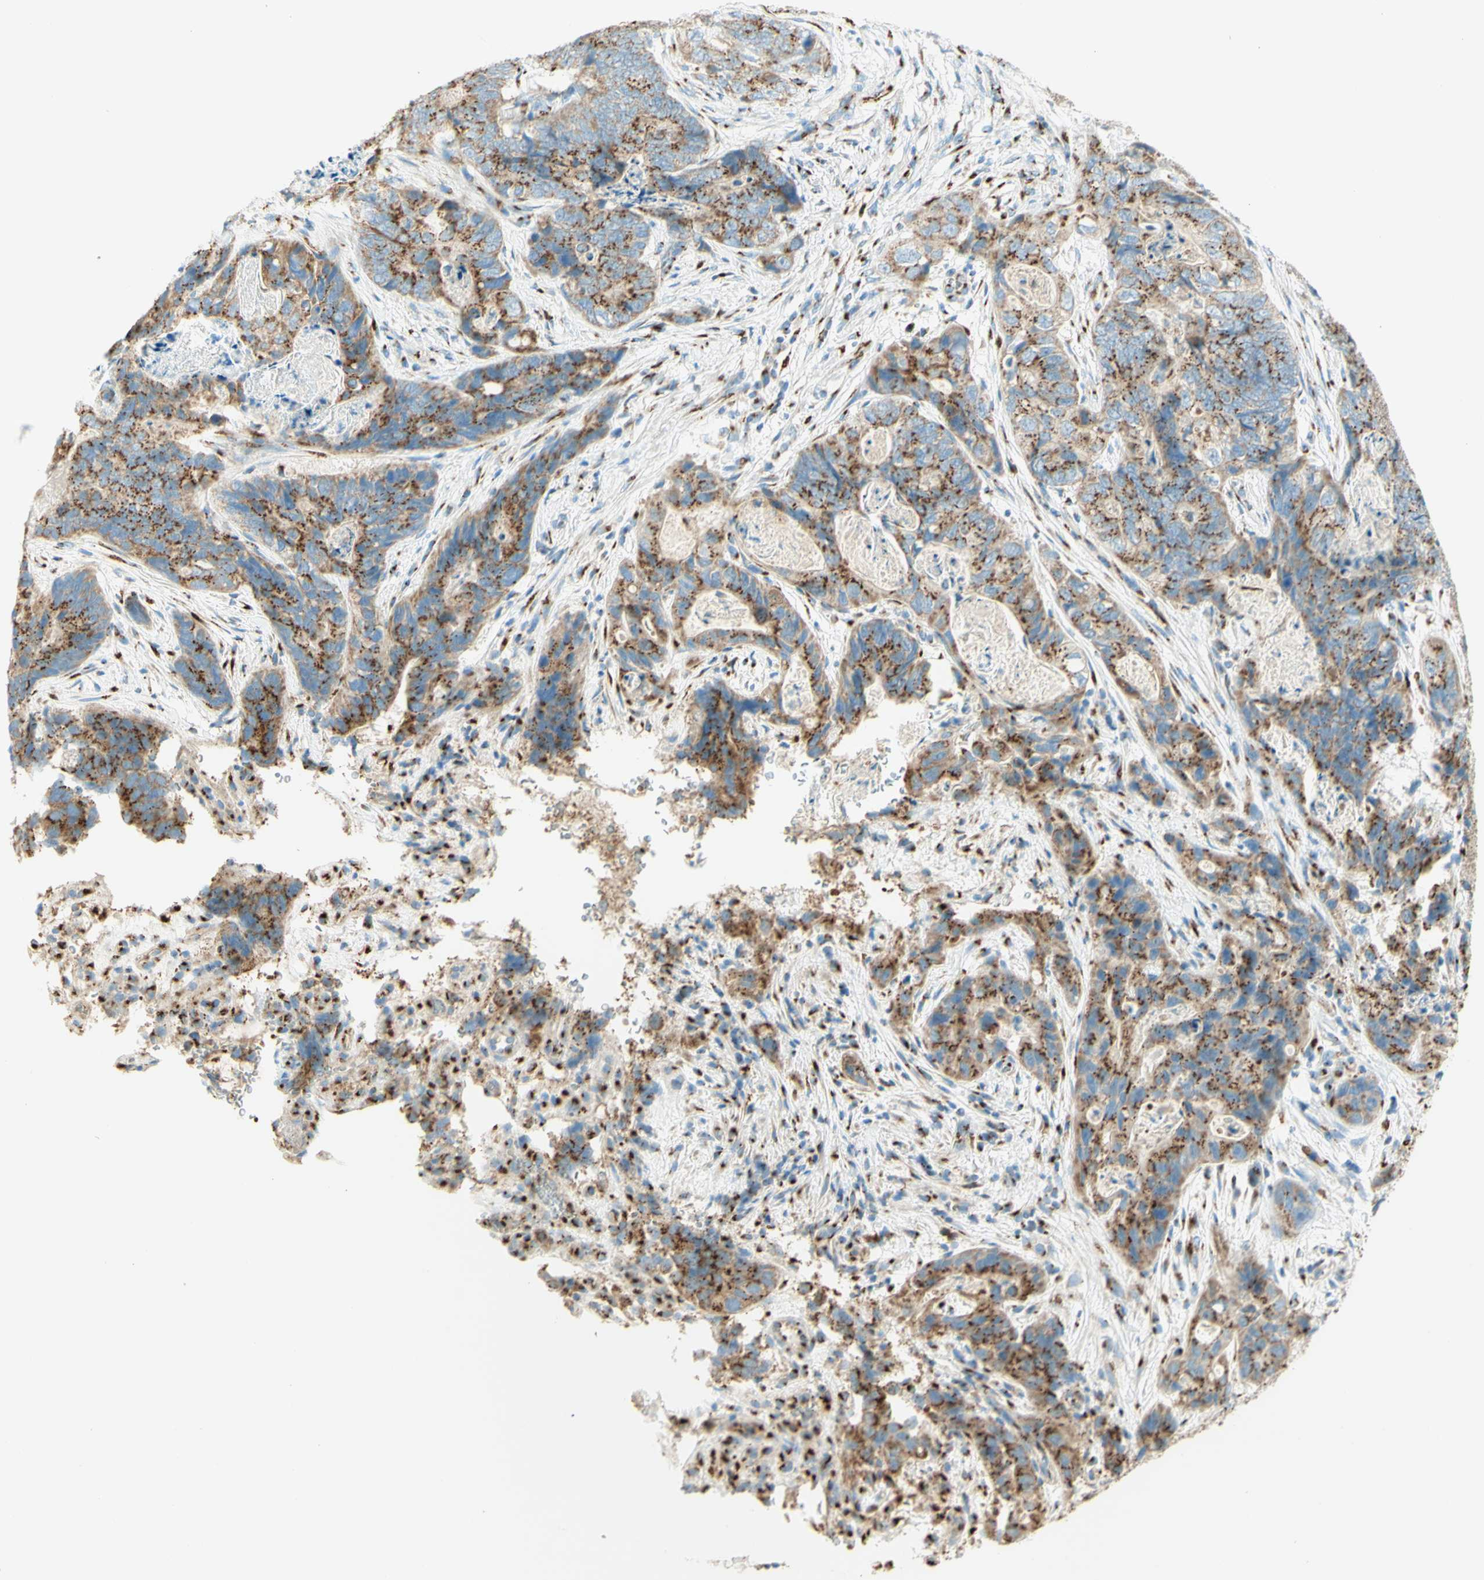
{"staining": {"intensity": "strong", "quantity": ">75%", "location": "cytoplasmic/membranous"}, "tissue": "stomach cancer", "cell_type": "Tumor cells", "image_type": "cancer", "snomed": [{"axis": "morphology", "description": "Adenocarcinoma, NOS"}, {"axis": "topography", "description": "Stomach"}], "caption": "Strong cytoplasmic/membranous positivity is seen in about >75% of tumor cells in stomach cancer (adenocarcinoma). (IHC, brightfield microscopy, high magnification).", "gene": "GOLGB1", "patient": {"sex": "female", "age": 89}}